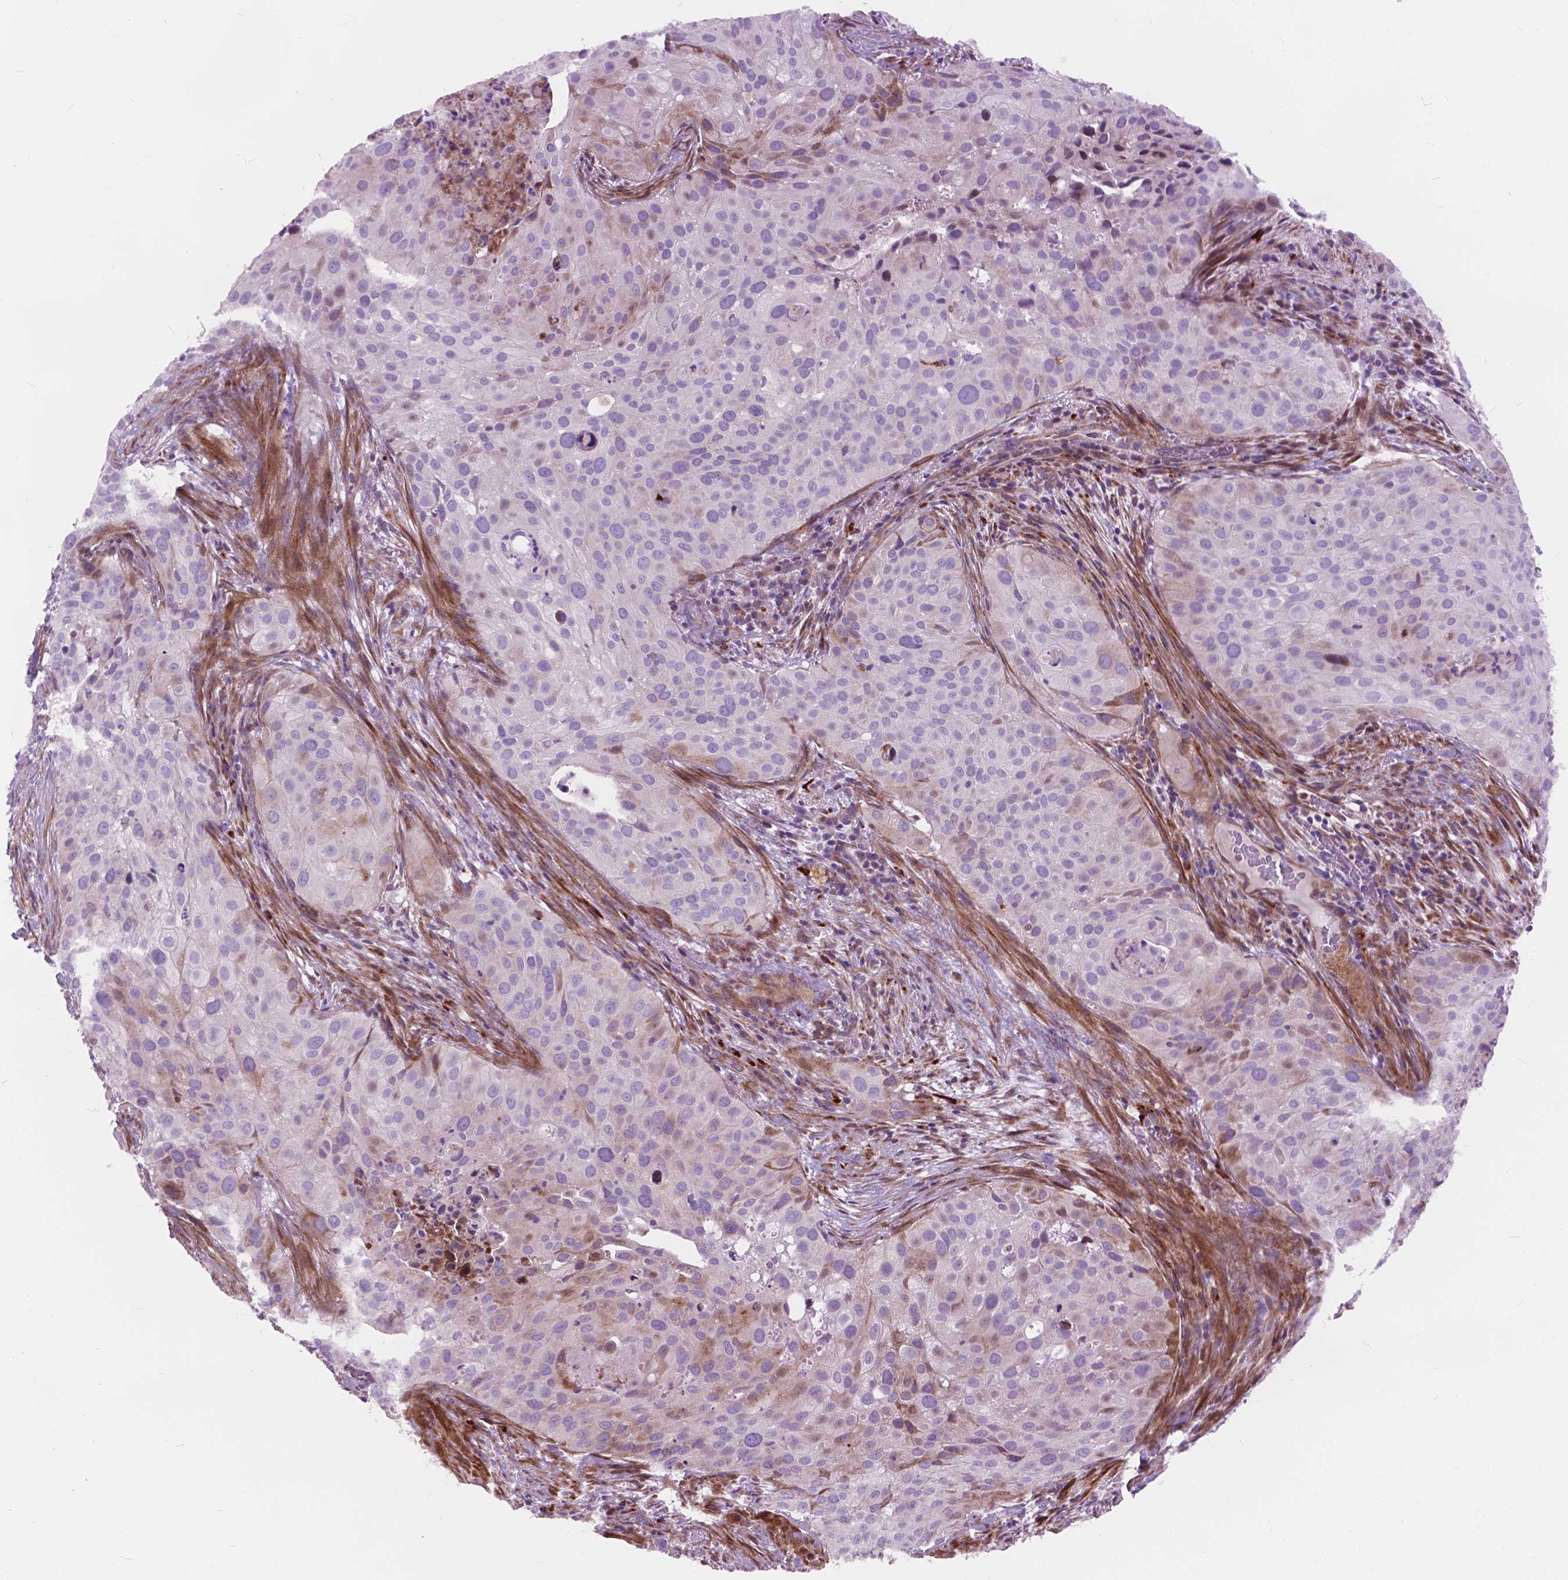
{"staining": {"intensity": "weak", "quantity": "<25%", "location": "cytoplasmic/membranous"}, "tissue": "cervical cancer", "cell_type": "Tumor cells", "image_type": "cancer", "snomed": [{"axis": "morphology", "description": "Squamous cell carcinoma, NOS"}, {"axis": "topography", "description": "Cervix"}], "caption": "A micrograph of cervical squamous cell carcinoma stained for a protein demonstrates no brown staining in tumor cells.", "gene": "MORN1", "patient": {"sex": "female", "age": 38}}